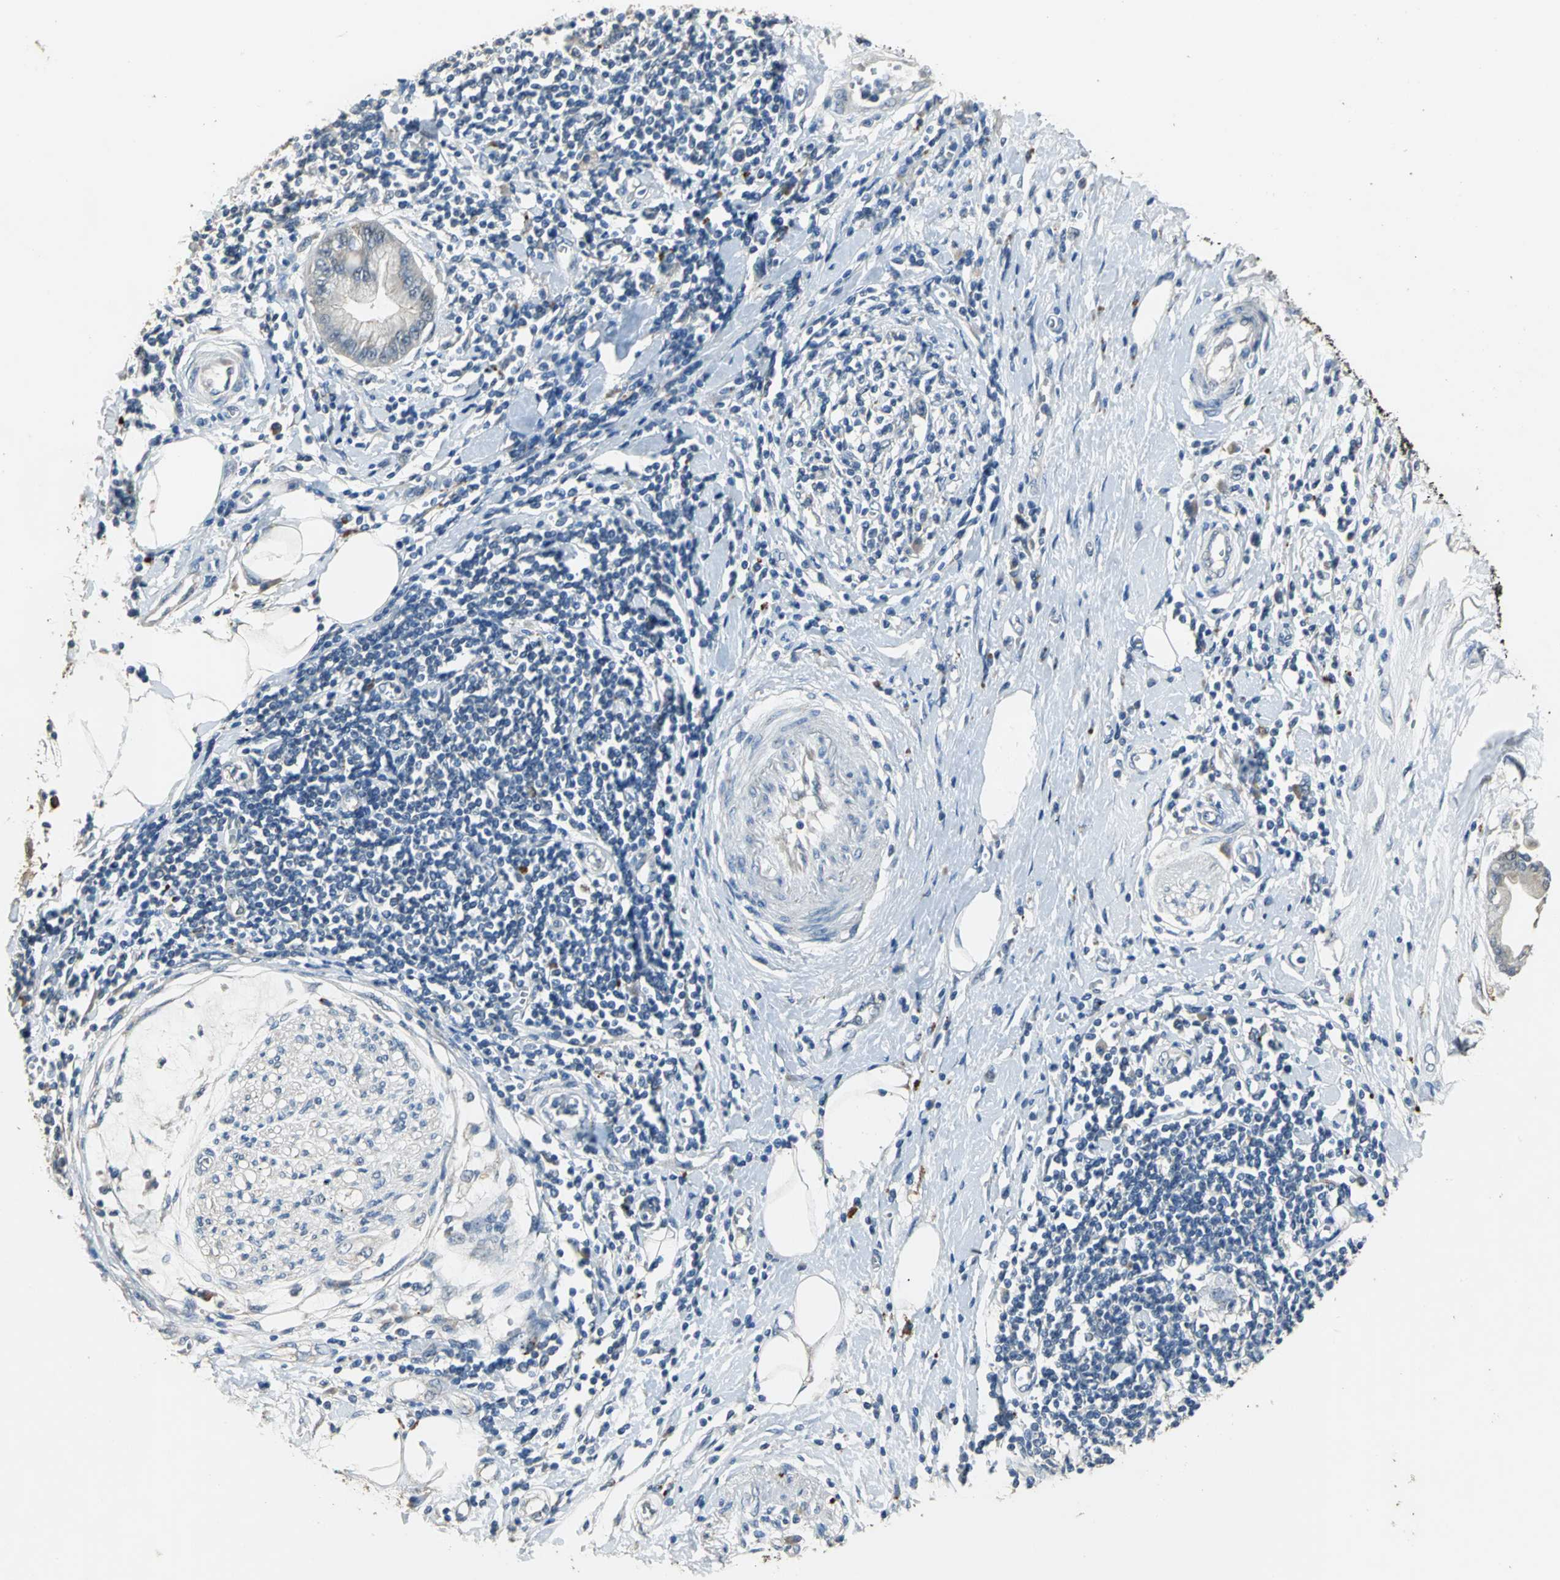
{"staining": {"intensity": "weak", "quantity": ">75%", "location": "cytoplasmic/membranous"}, "tissue": "pancreatic cancer", "cell_type": "Tumor cells", "image_type": "cancer", "snomed": [{"axis": "morphology", "description": "Adenocarcinoma, NOS"}, {"axis": "morphology", "description": "Adenocarcinoma, metastatic, NOS"}, {"axis": "topography", "description": "Lymph node"}, {"axis": "topography", "description": "Pancreas"}, {"axis": "topography", "description": "Duodenum"}], "caption": "Pancreatic metastatic adenocarcinoma was stained to show a protein in brown. There is low levels of weak cytoplasmic/membranous expression in about >75% of tumor cells.", "gene": "OCLN", "patient": {"sex": "female", "age": 64}}